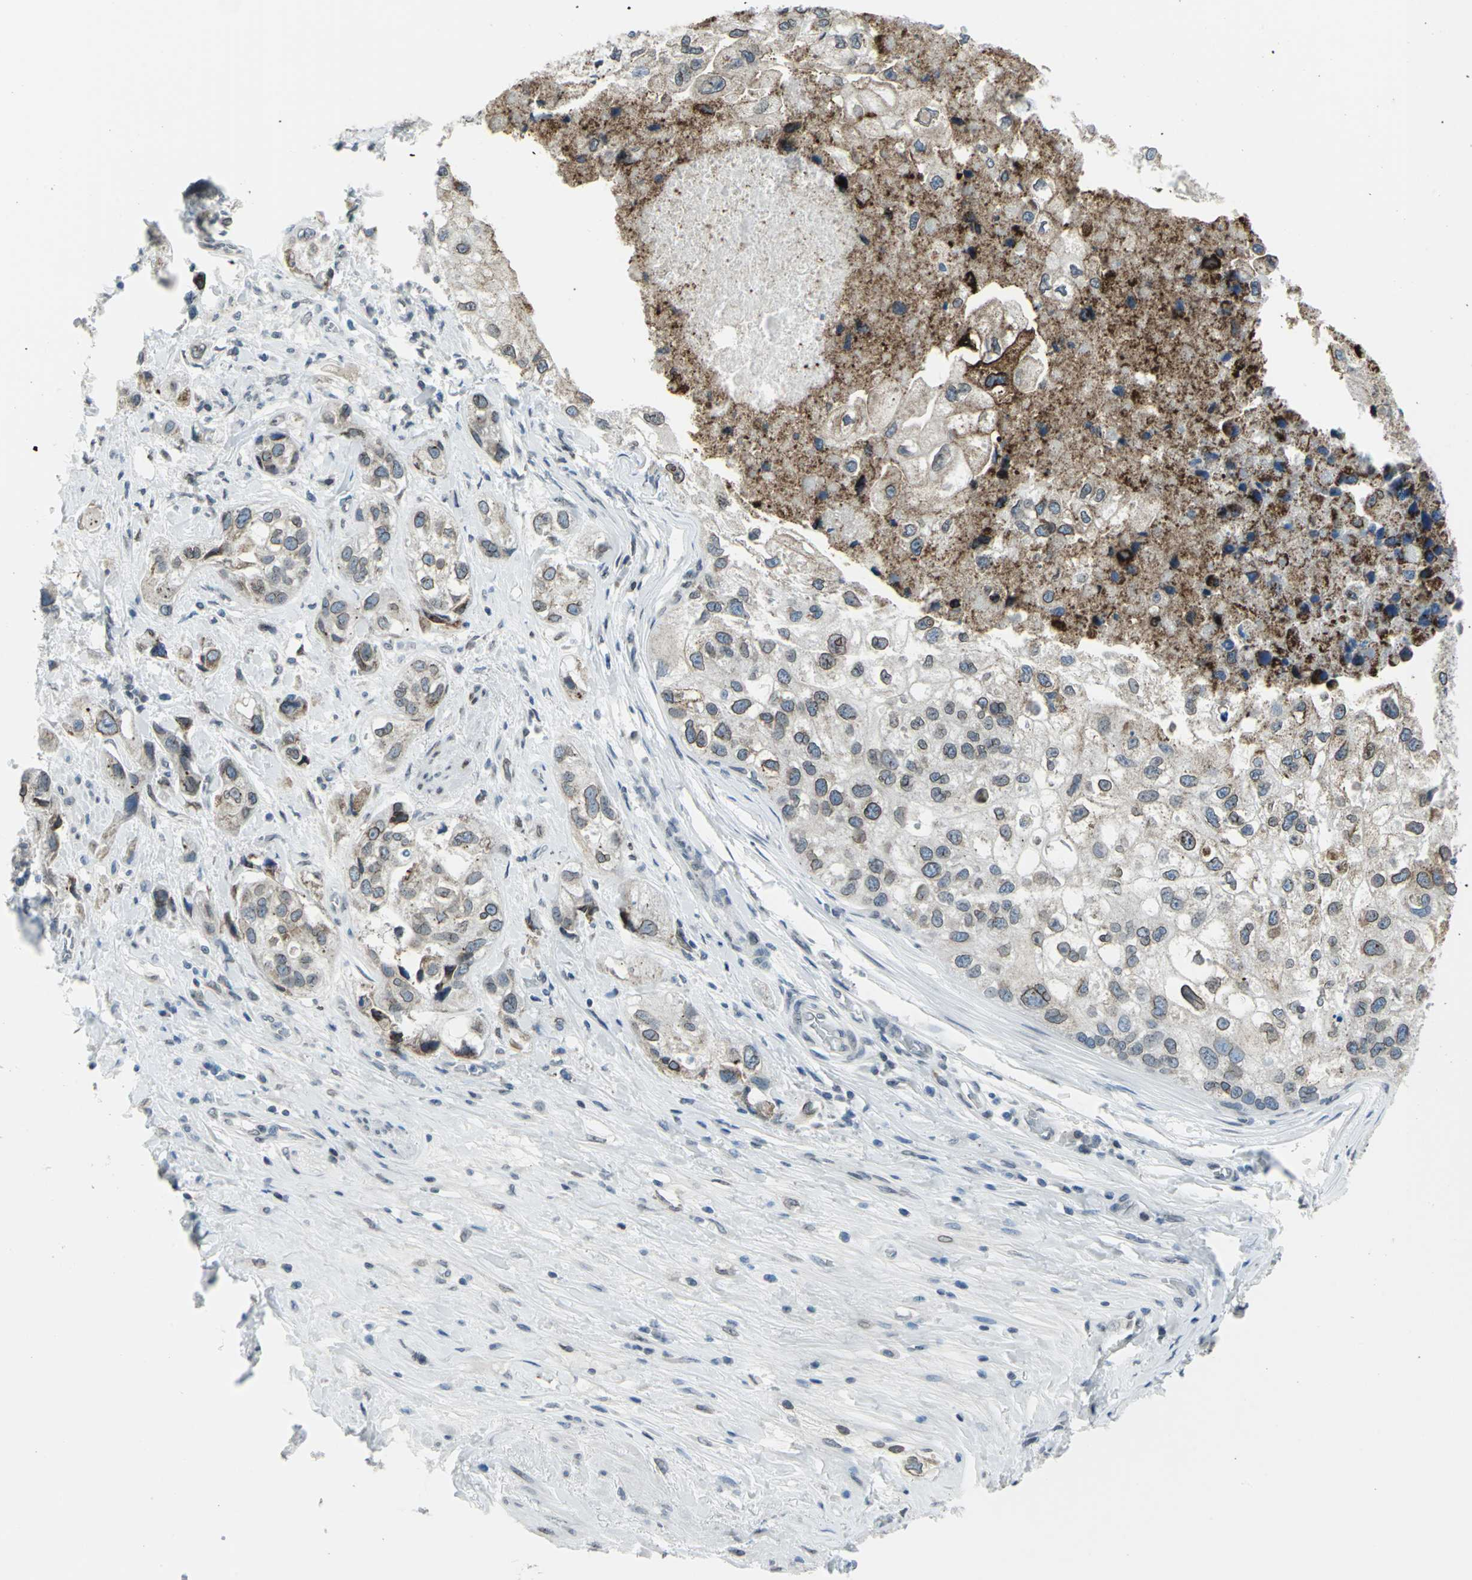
{"staining": {"intensity": "moderate", "quantity": ">75%", "location": "cytoplasmic/membranous,nuclear"}, "tissue": "urothelial cancer", "cell_type": "Tumor cells", "image_type": "cancer", "snomed": [{"axis": "morphology", "description": "Urothelial carcinoma, High grade"}, {"axis": "topography", "description": "Urinary bladder"}], "caption": "Protein expression analysis of urothelial cancer shows moderate cytoplasmic/membranous and nuclear positivity in approximately >75% of tumor cells. (Stains: DAB in brown, nuclei in blue, Microscopy: brightfield microscopy at high magnification).", "gene": "SNUPN", "patient": {"sex": "female", "age": 64}}